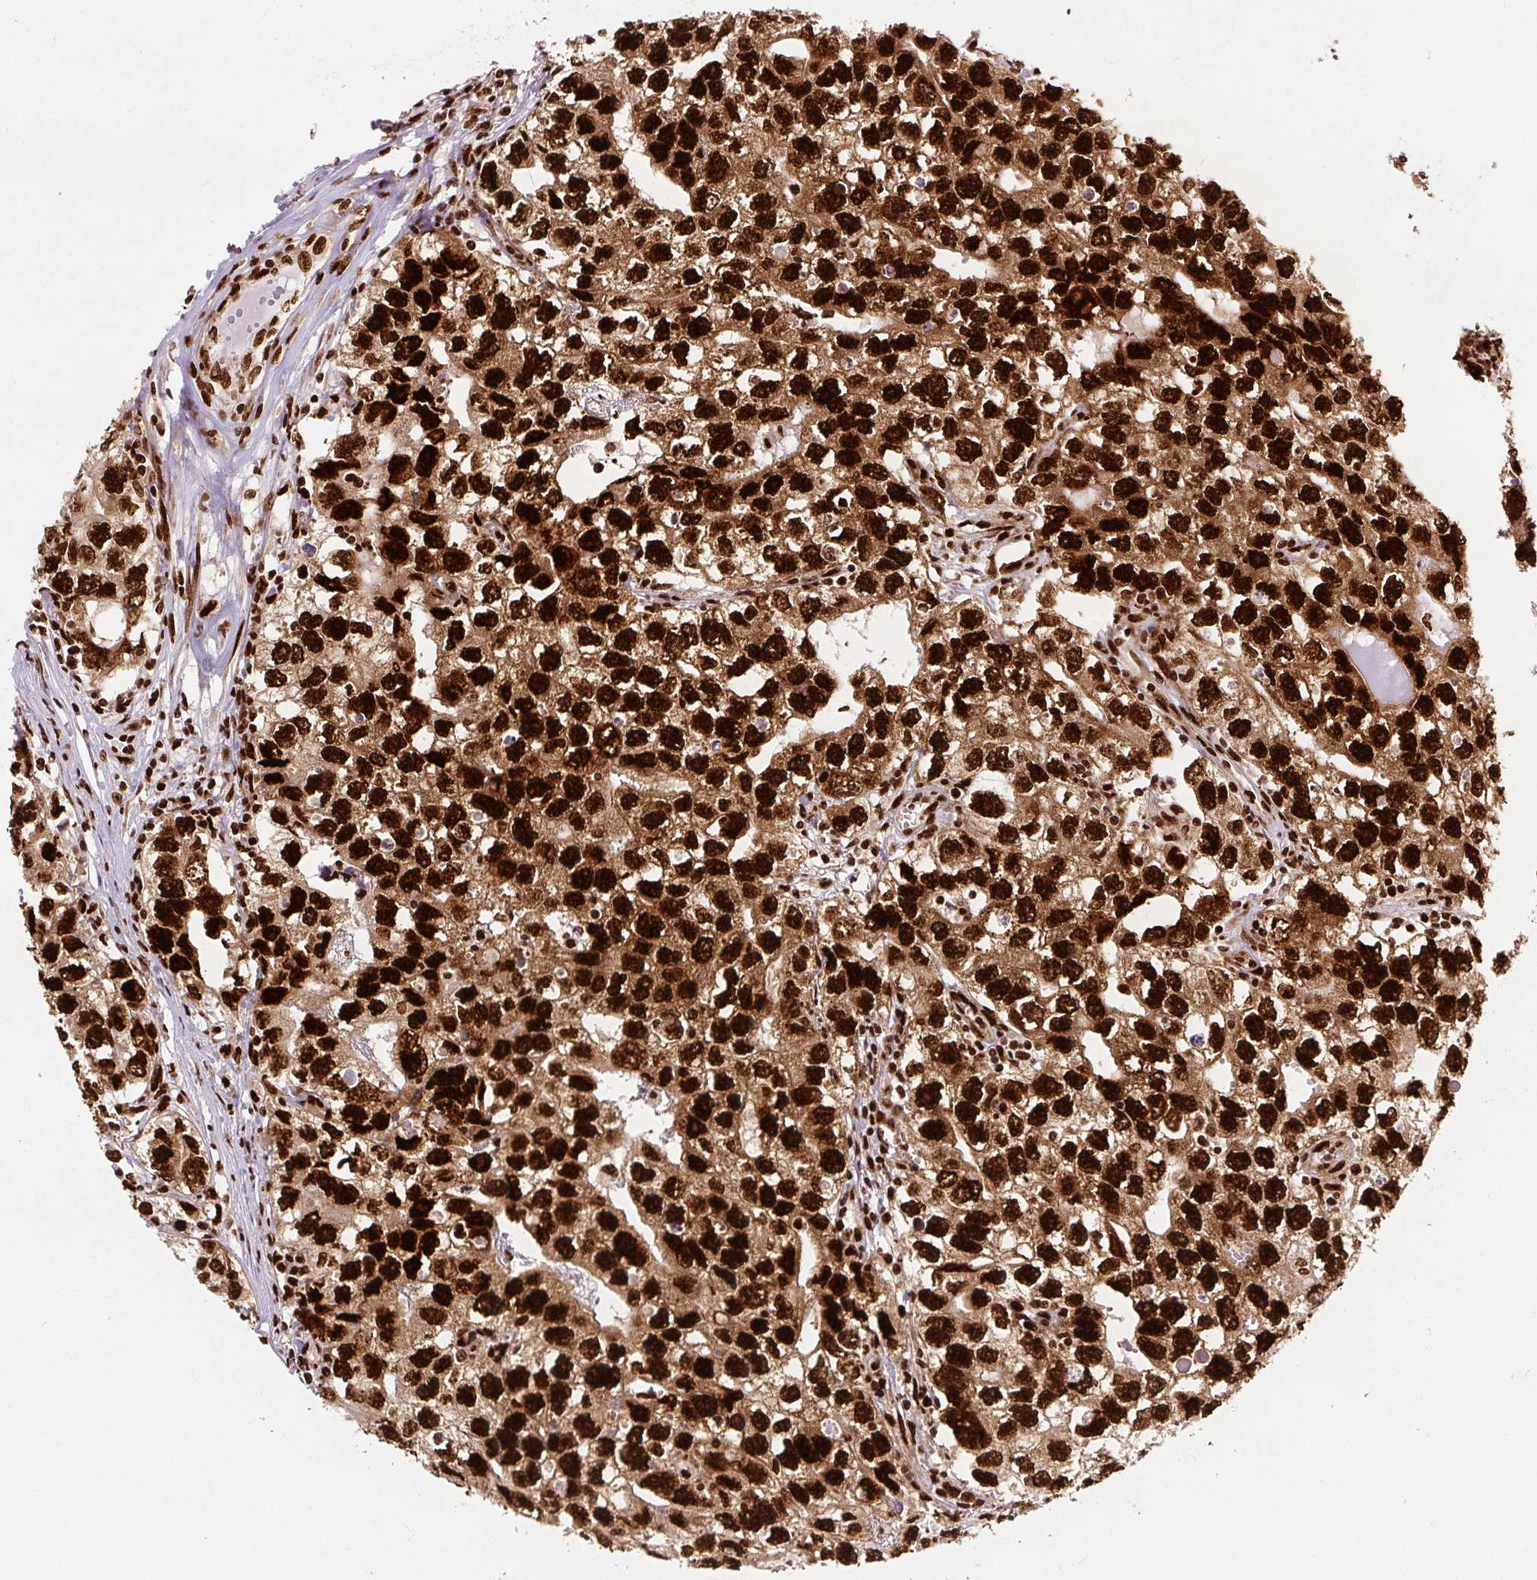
{"staining": {"intensity": "strong", "quantity": ">75%", "location": "nuclear"}, "tissue": "testis cancer", "cell_type": "Tumor cells", "image_type": "cancer", "snomed": [{"axis": "morphology", "description": "Seminoma, NOS"}, {"axis": "morphology", "description": "Carcinoma, Embryonal, NOS"}, {"axis": "topography", "description": "Testis"}], "caption": "Seminoma (testis) stained with DAB IHC demonstrates high levels of strong nuclear staining in about >75% of tumor cells.", "gene": "FUS", "patient": {"sex": "male", "age": 43}}